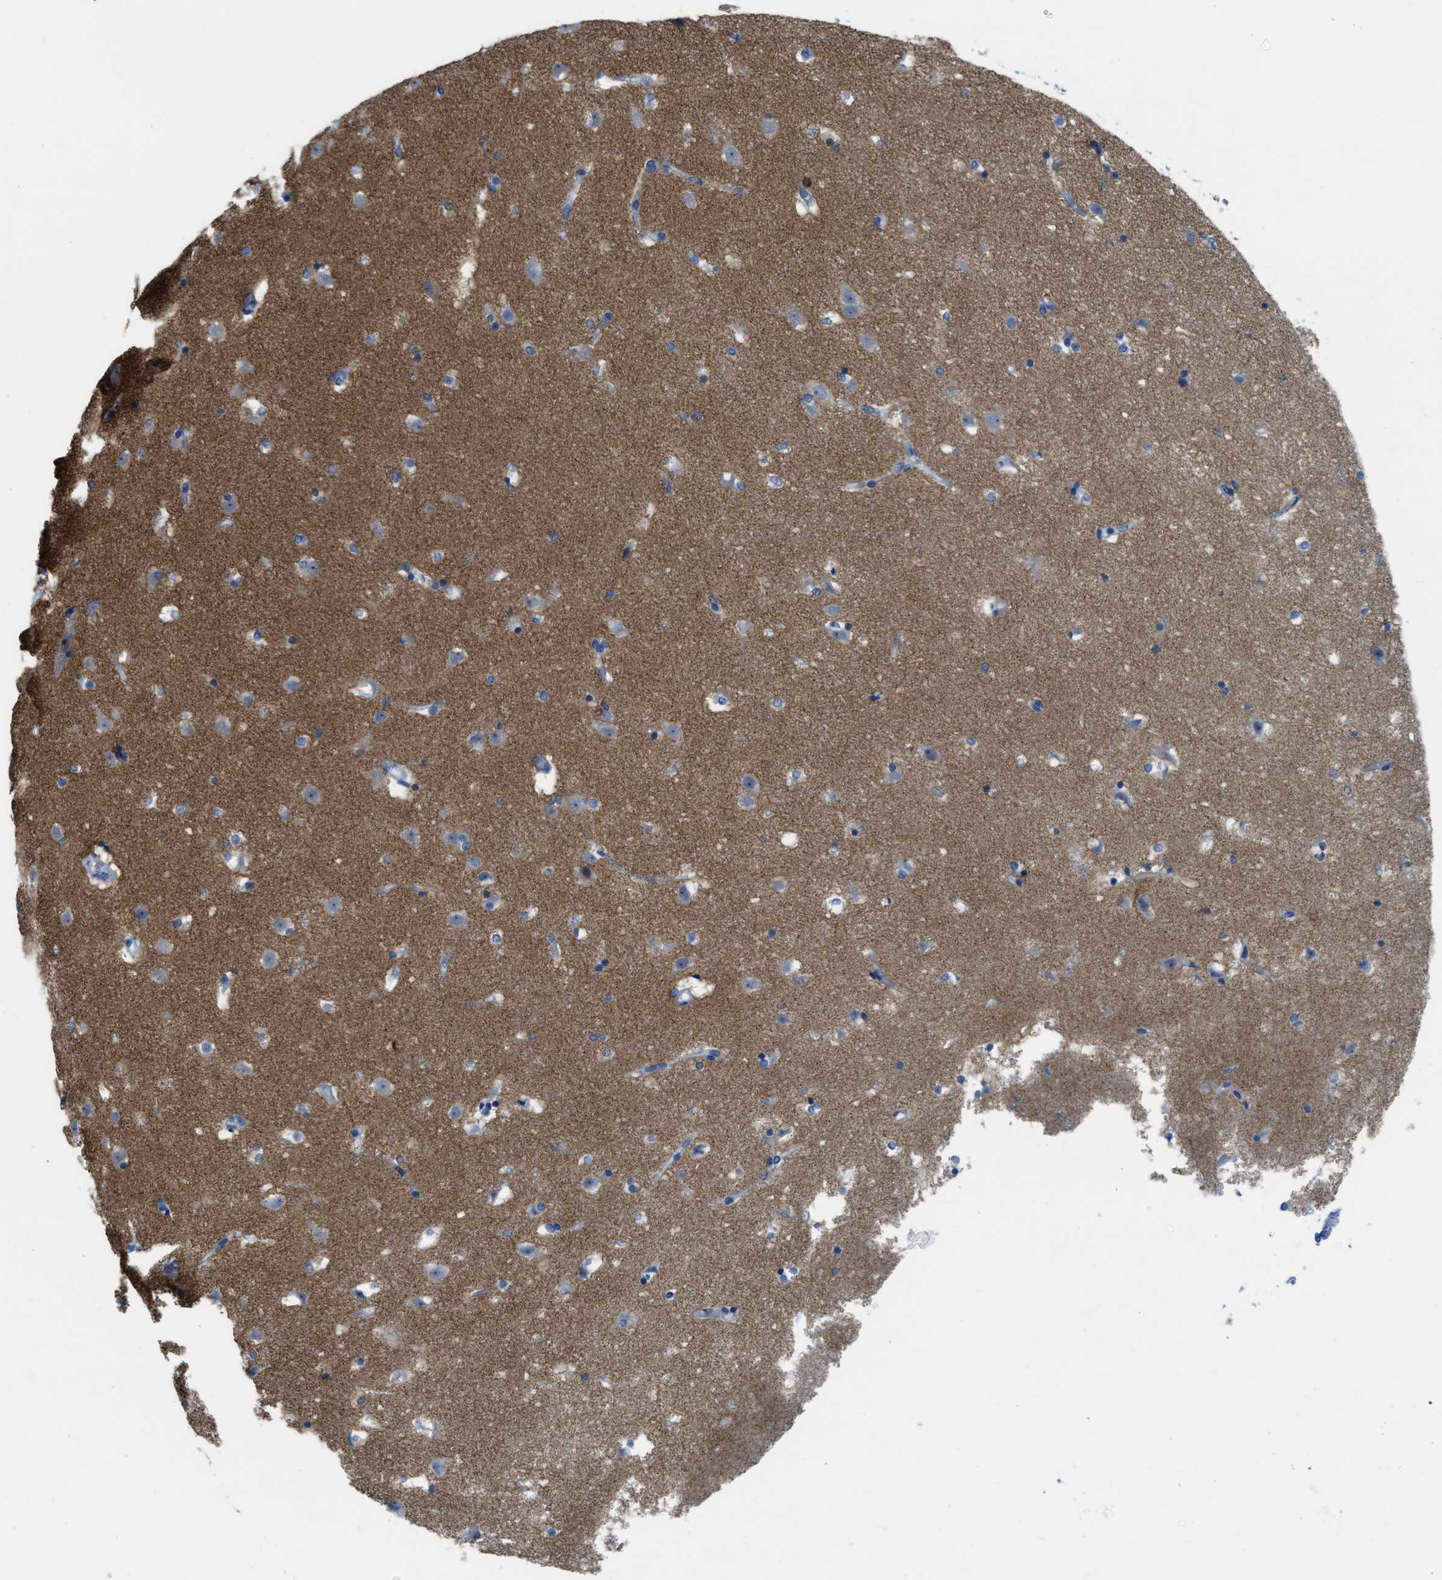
{"staining": {"intensity": "moderate", "quantity": "<25%", "location": "cytoplasmic/membranous"}, "tissue": "caudate", "cell_type": "Glial cells", "image_type": "normal", "snomed": [{"axis": "morphology", "description": "Normal tissue, NOS"}, {"axis": "topography", "description": "Lateral ventricle wall"}], "caption": "An immunohistochemistry (IHC) histopathology image of normal tissue is shown. Protein staining in brown labels moderate cytoplasmic/membranous positivity in caudate within glial cells. (brown staining indicates protein expression, while blue staining denotes nuclei).", "gene": "ASGR1", "patient": {"sex": "male", "age": 45}}